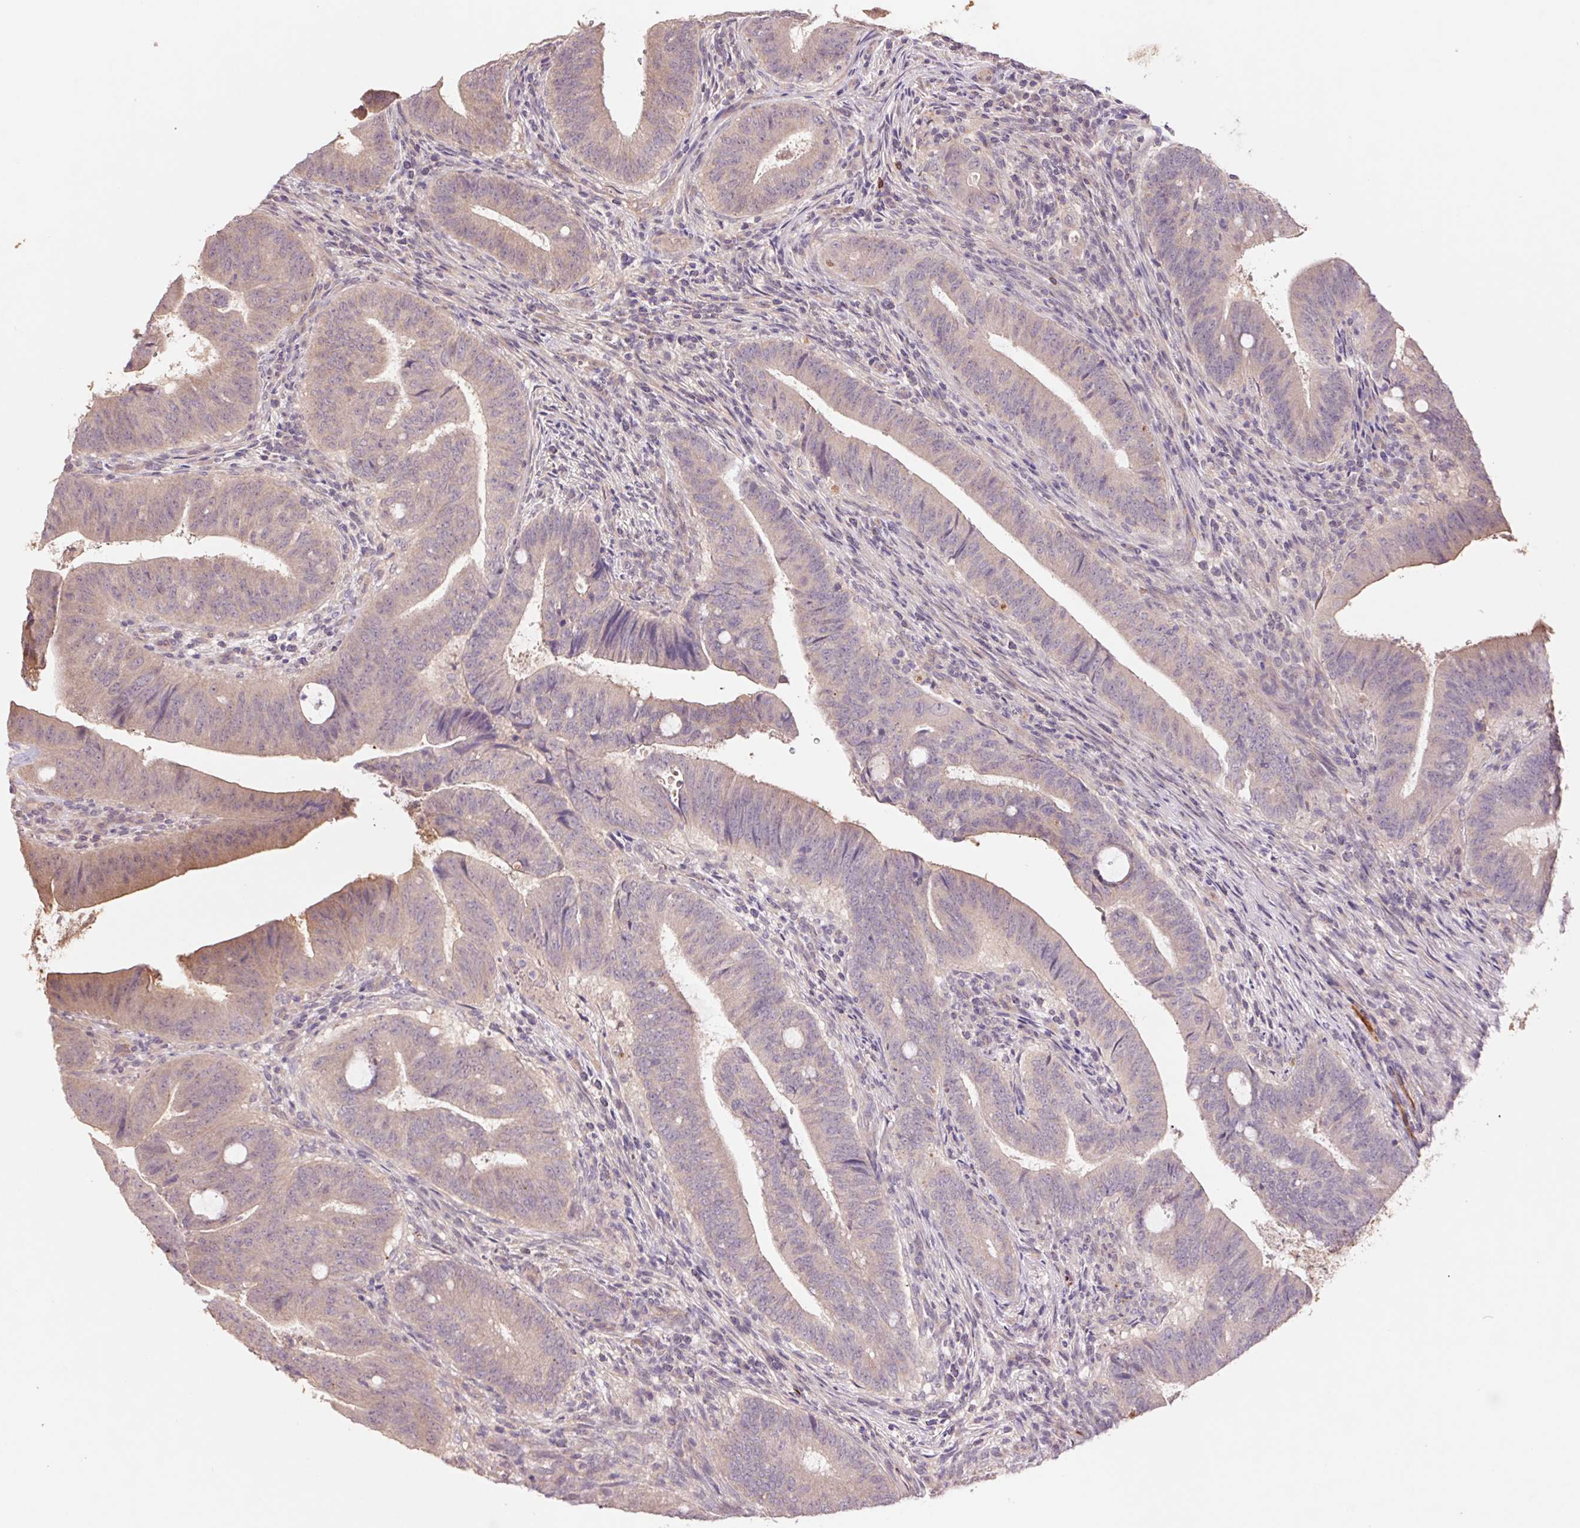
{"staining": {"intensity": "weak", "quantity": ">75%", "location": "cytoplasmic/membranous"}, "tissue": "colorectal cancer", "cell_type": "Tumor cells", "image_type": "cancer", "snomed": [{"axis": "morphology", "description": "Adenocarcinoma, NOS"}, {"axis": "topography", "description": "Colon"}], "caption": "Human colorectal cancer stained with a brown dye displays weak cytoplasmic/membranous positive staining in about >75% of tumor cells.", "gene": "GRM2", "patient": {"sex": "female", "age": 43}}